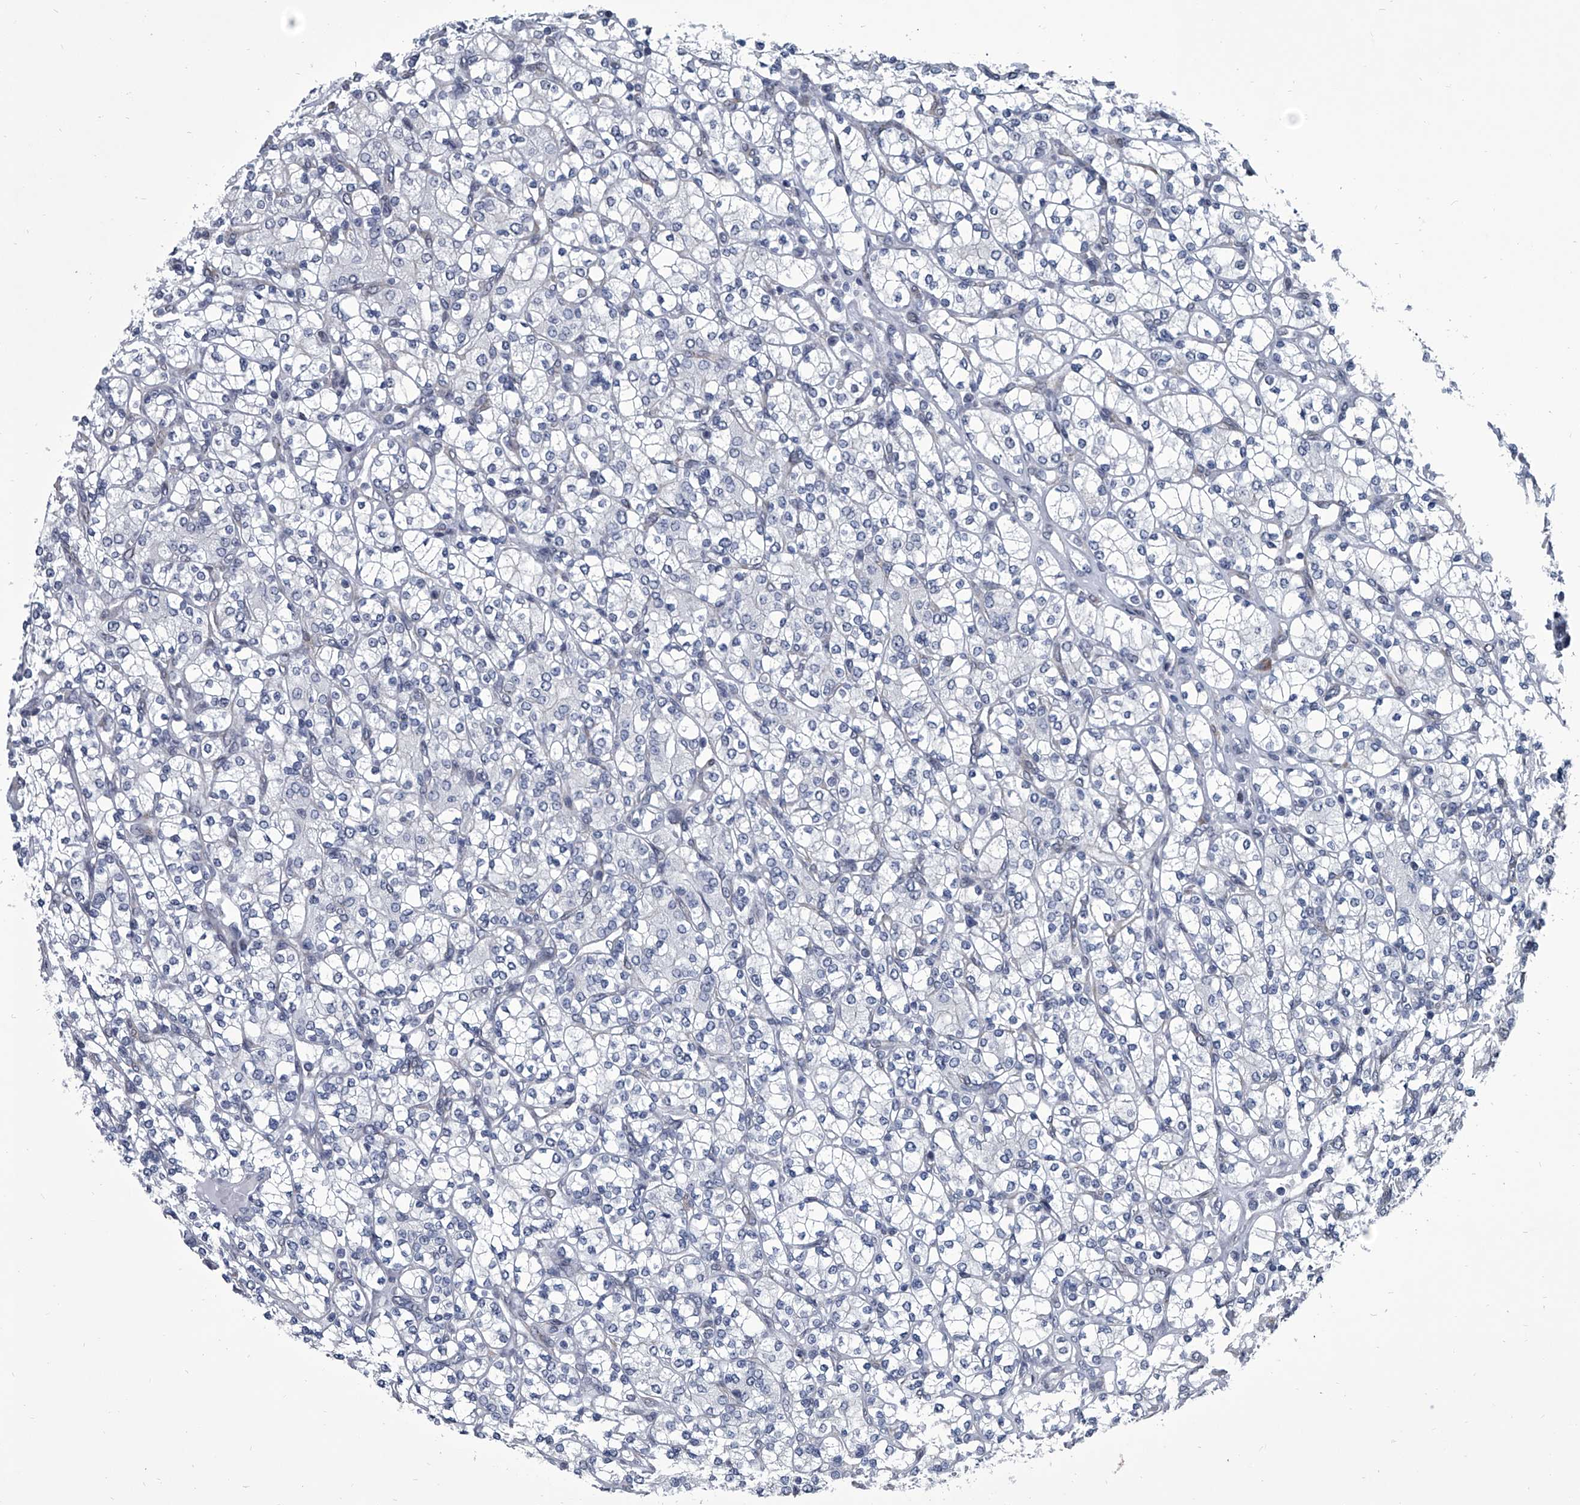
{"staining": {"intensity": "negative", "quantity": "none", "location": "none"}, "tissue": "renal cancer", "cell_type": "Tumor cells", "image_type": "cancer", "snomed": [{"axis": "morphology", "description": "Adenocarcinoma, NOS"}, {"axis": "topography", "description": "Kidney"}], "caption": "Renal cancer (adenocarcinoma) stained for a protein using IHC shows no positivity tumor cells.", "gene": "PPP2R5D", "patient": {"sex": "male", "age": 77}}